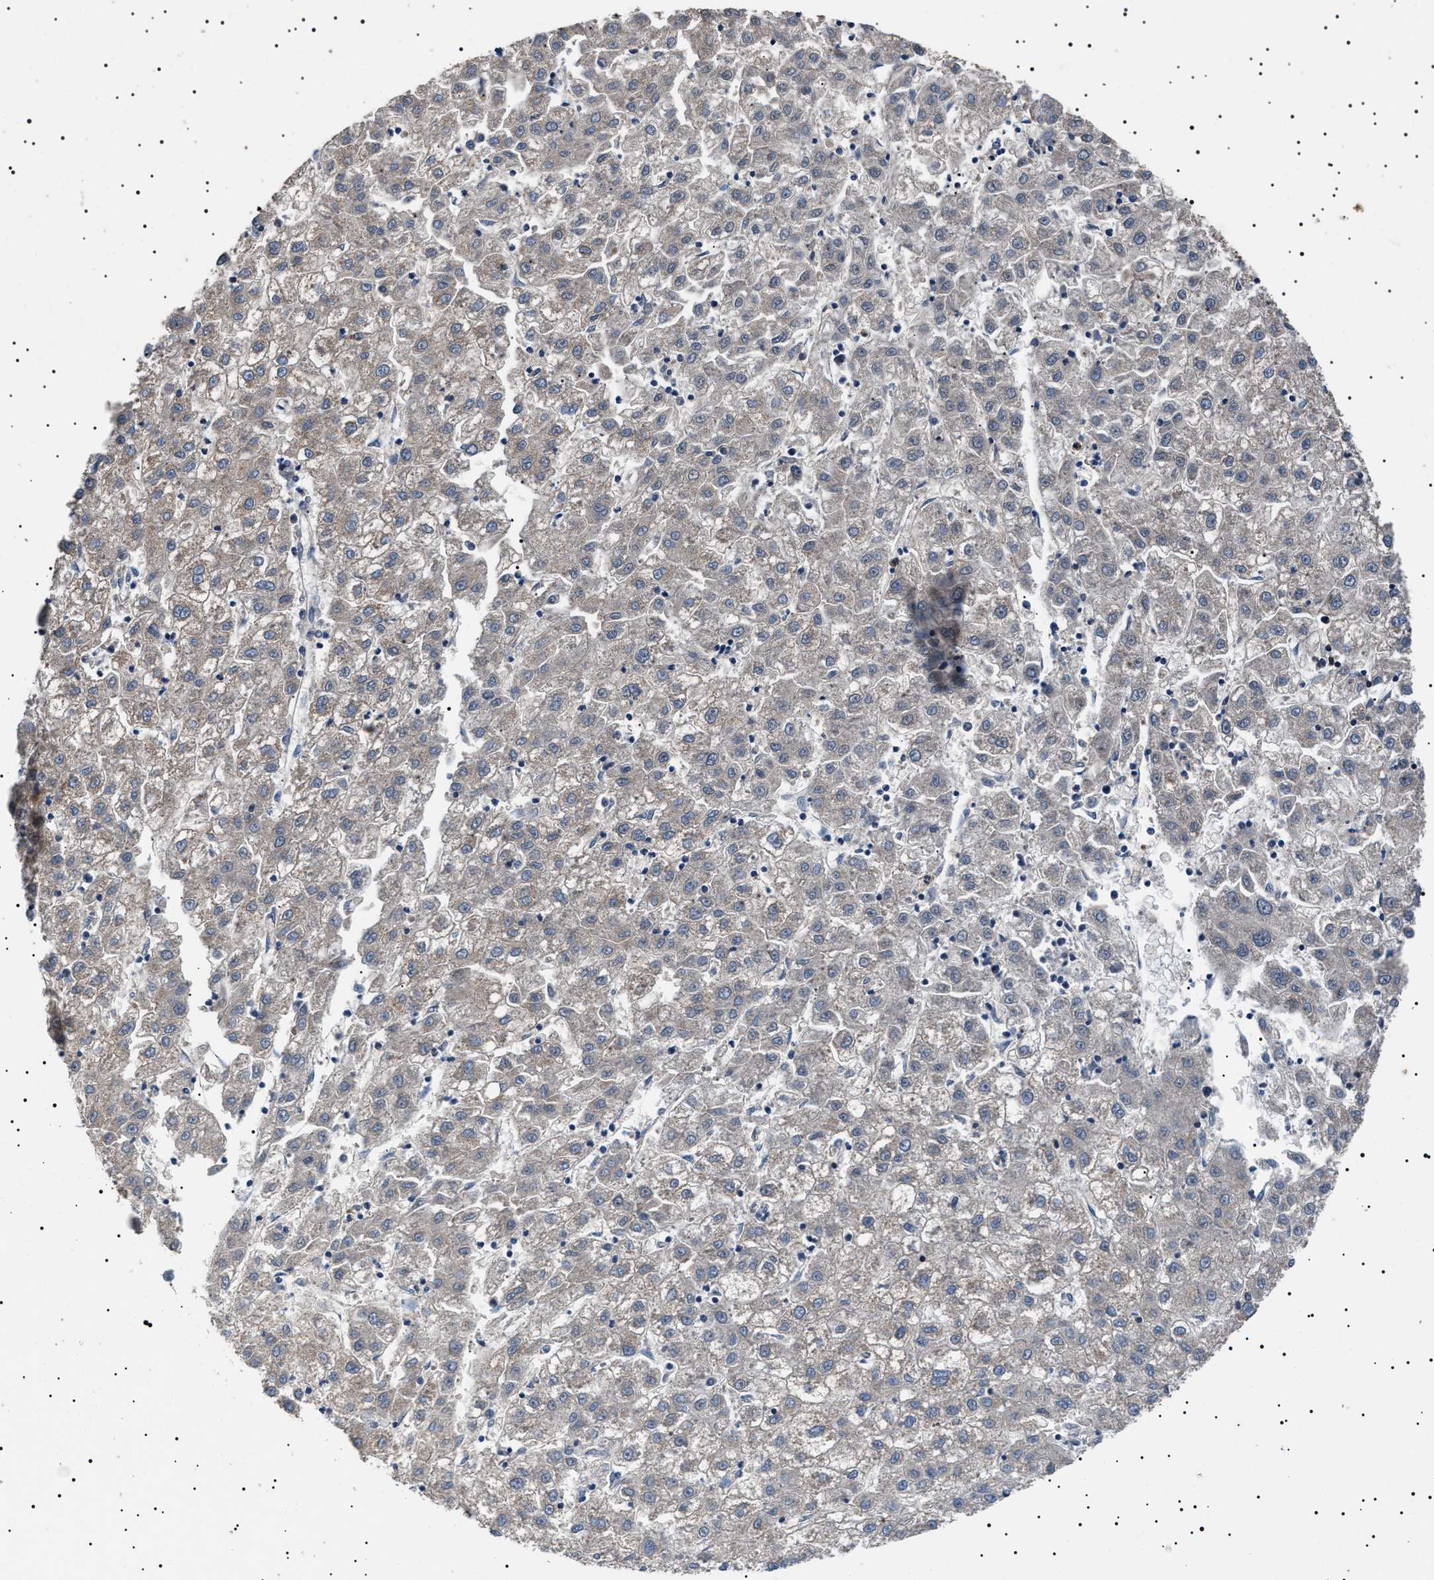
{"staining": {"intensity": "weak", "quantity": "<25%", "location": "cytoplasmic/membranous"}, "tissue": "liver cancer", "cell_type": "Tumor cells", "image_type": "cancer", "snomed": [{"axis": "morphology", "description": "Carcinoma, Hepatocellular, NOS"}, {"axis": "topography", "description": "Liver"}], "caption": "A histopathology image of human liver cancer (hepatocellular carcinoma) is negative for staining in tumor cells.", "gene": "PTRH1", "patient": {"sex": "male", "age": 72}}